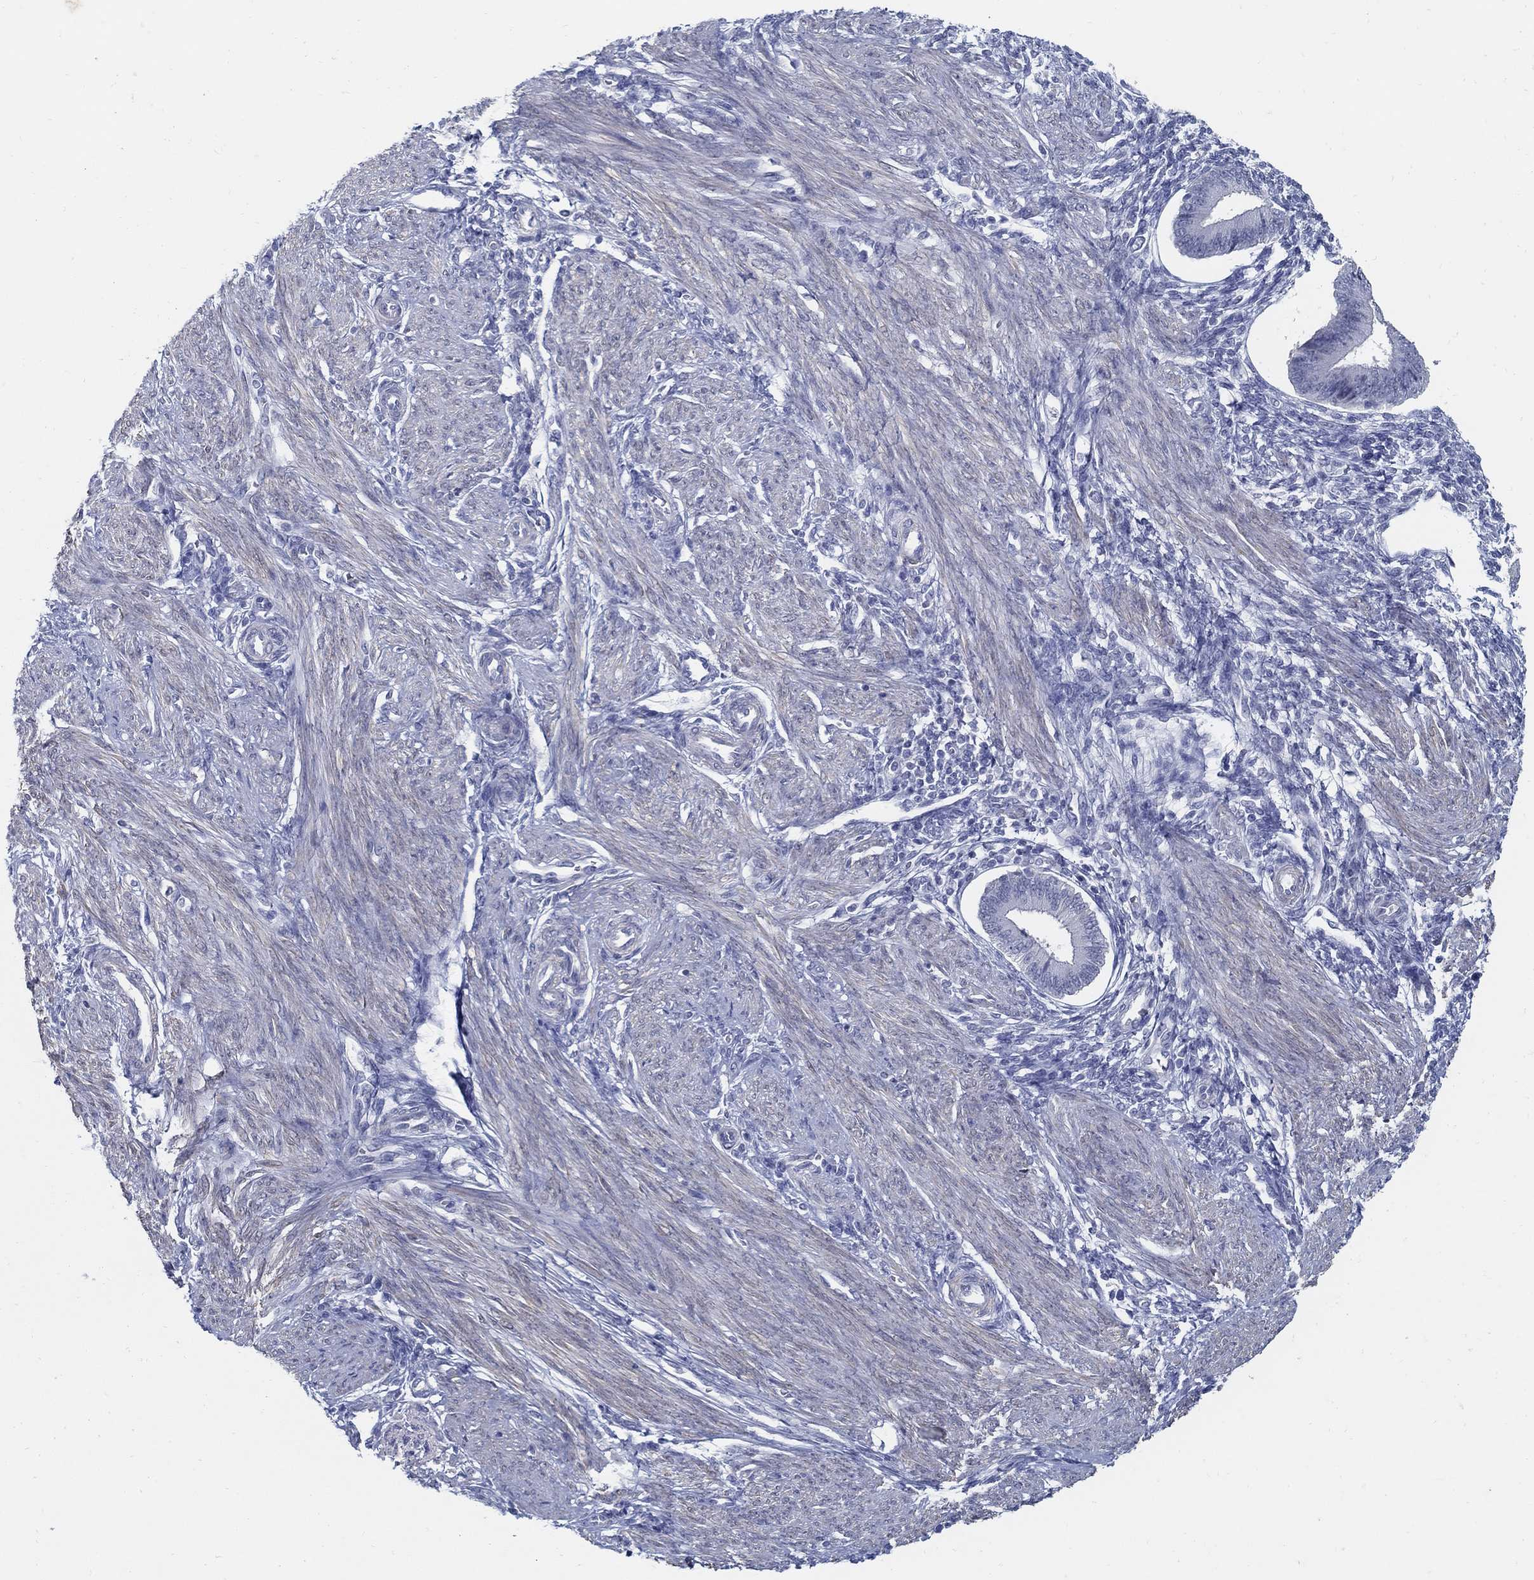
{"staining": {"intensity": "negative", "quantity": "none", "location": "none"}, "tissue": "endometrium", "cell_type": "Cells in endometrial stroma", "image_type": "normal", "snomed": [{"axis": "morphology", "description": "Normal tissue, NOS"}, {"axis": "topography", "description": "Endometrium"}], "caption": "Immunohistochemistry (IHC) of normal human endometrium shows no expression in cells in endometrial stroma.", "gene": "USP29", "patient": {"sex": "female", "age": 39}}